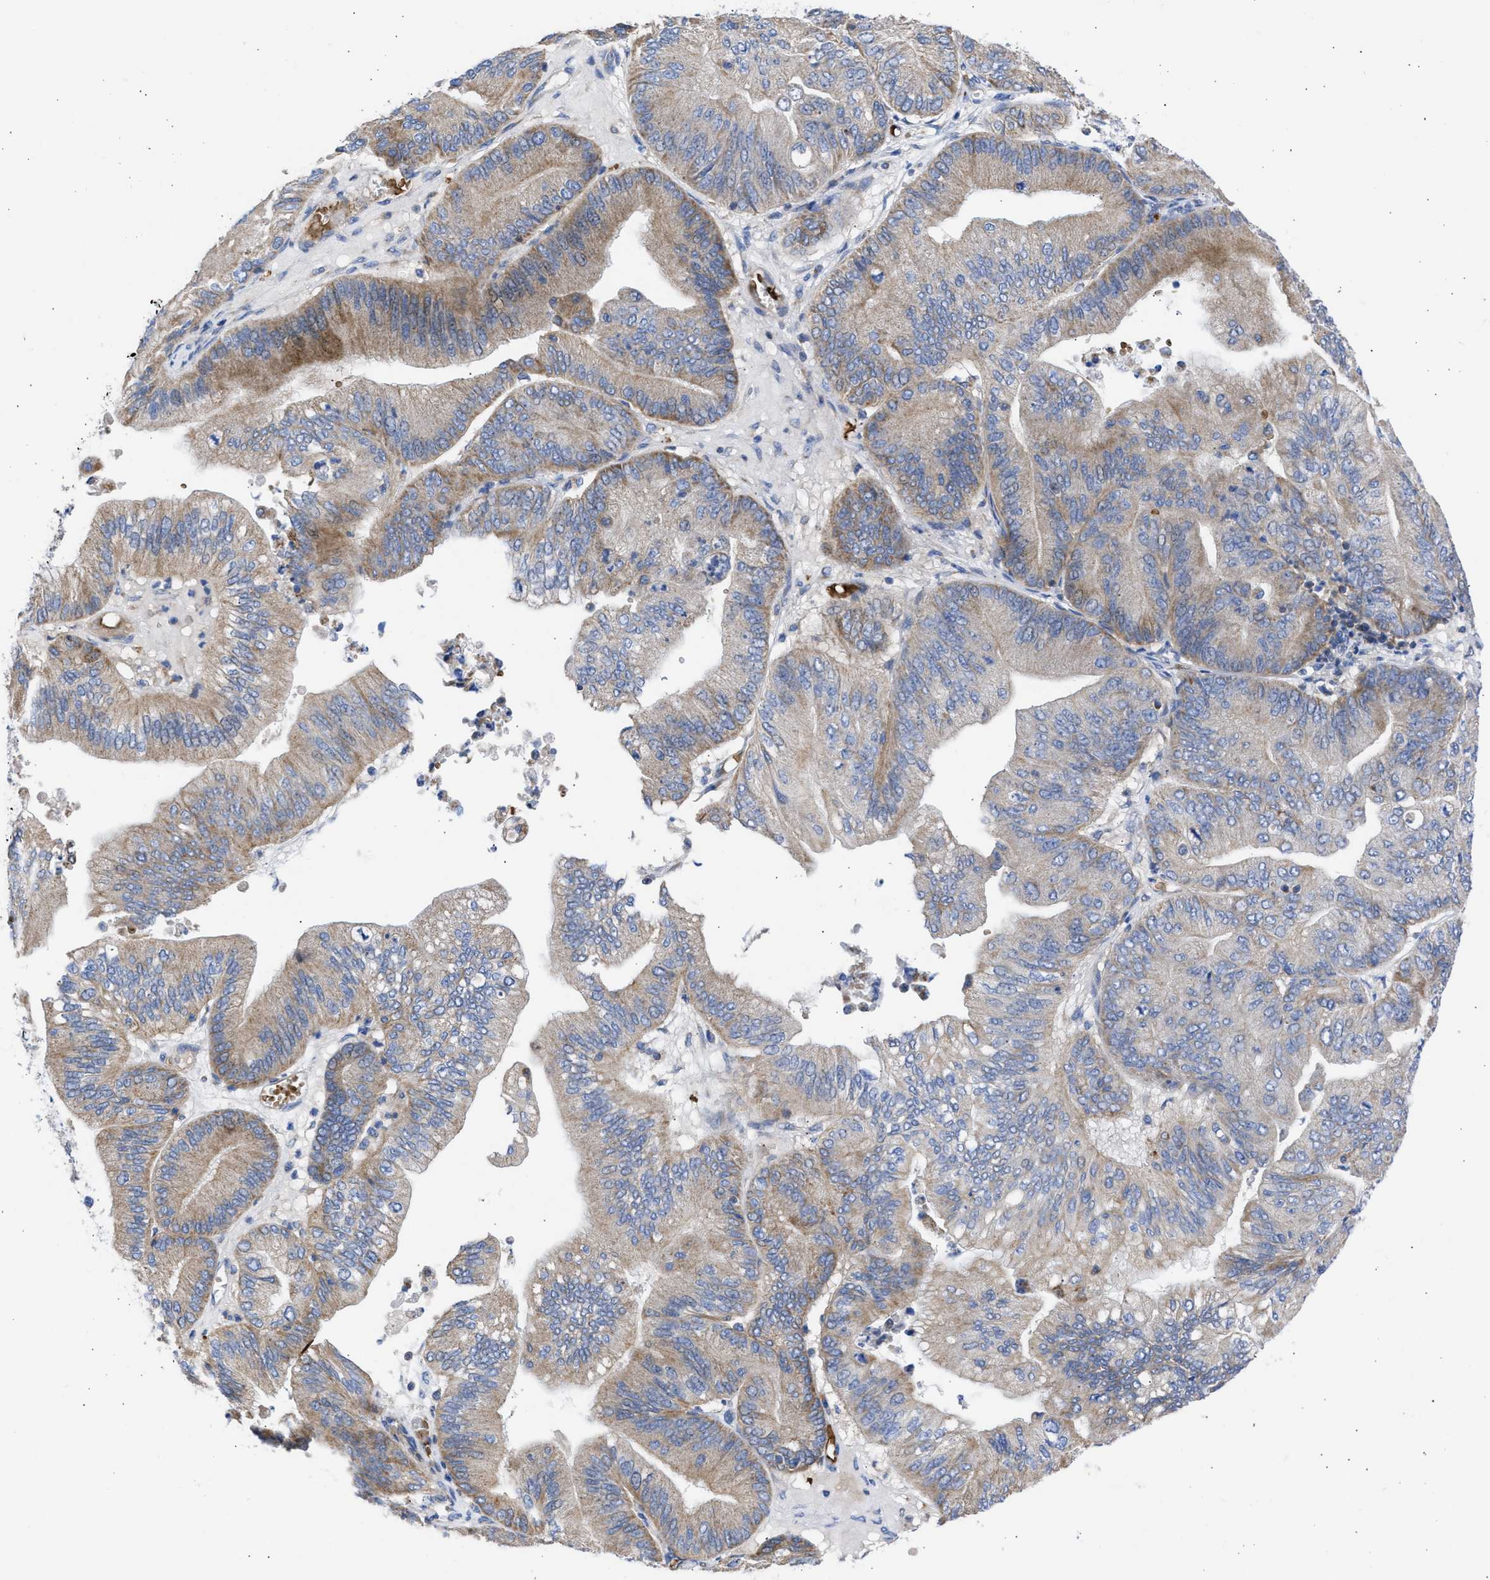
{"staining": {"intensity": "moderate", "quantity": ">75%", "location": "cytoplasmic/membranous"}, "tissue": "ovarian cancer", "cell_type": "Tumor cells", "image_type": "cancer", "snomed": [{"axis": "morphology", "description": "Cystadenocarcinoma, mucinous, NOS"}, {"axis": "topography", "description": "Ovary"}], "caption": "Immunohistochemical staining of human ovarian cancer (mucinous cystadenocarcinoma) displays medium levels of moderate cytoplasmic/membranous positivity in about >75% of tumor cells.", "gene": "BTG3", "patient": {"sex": "female", "age": 61}}